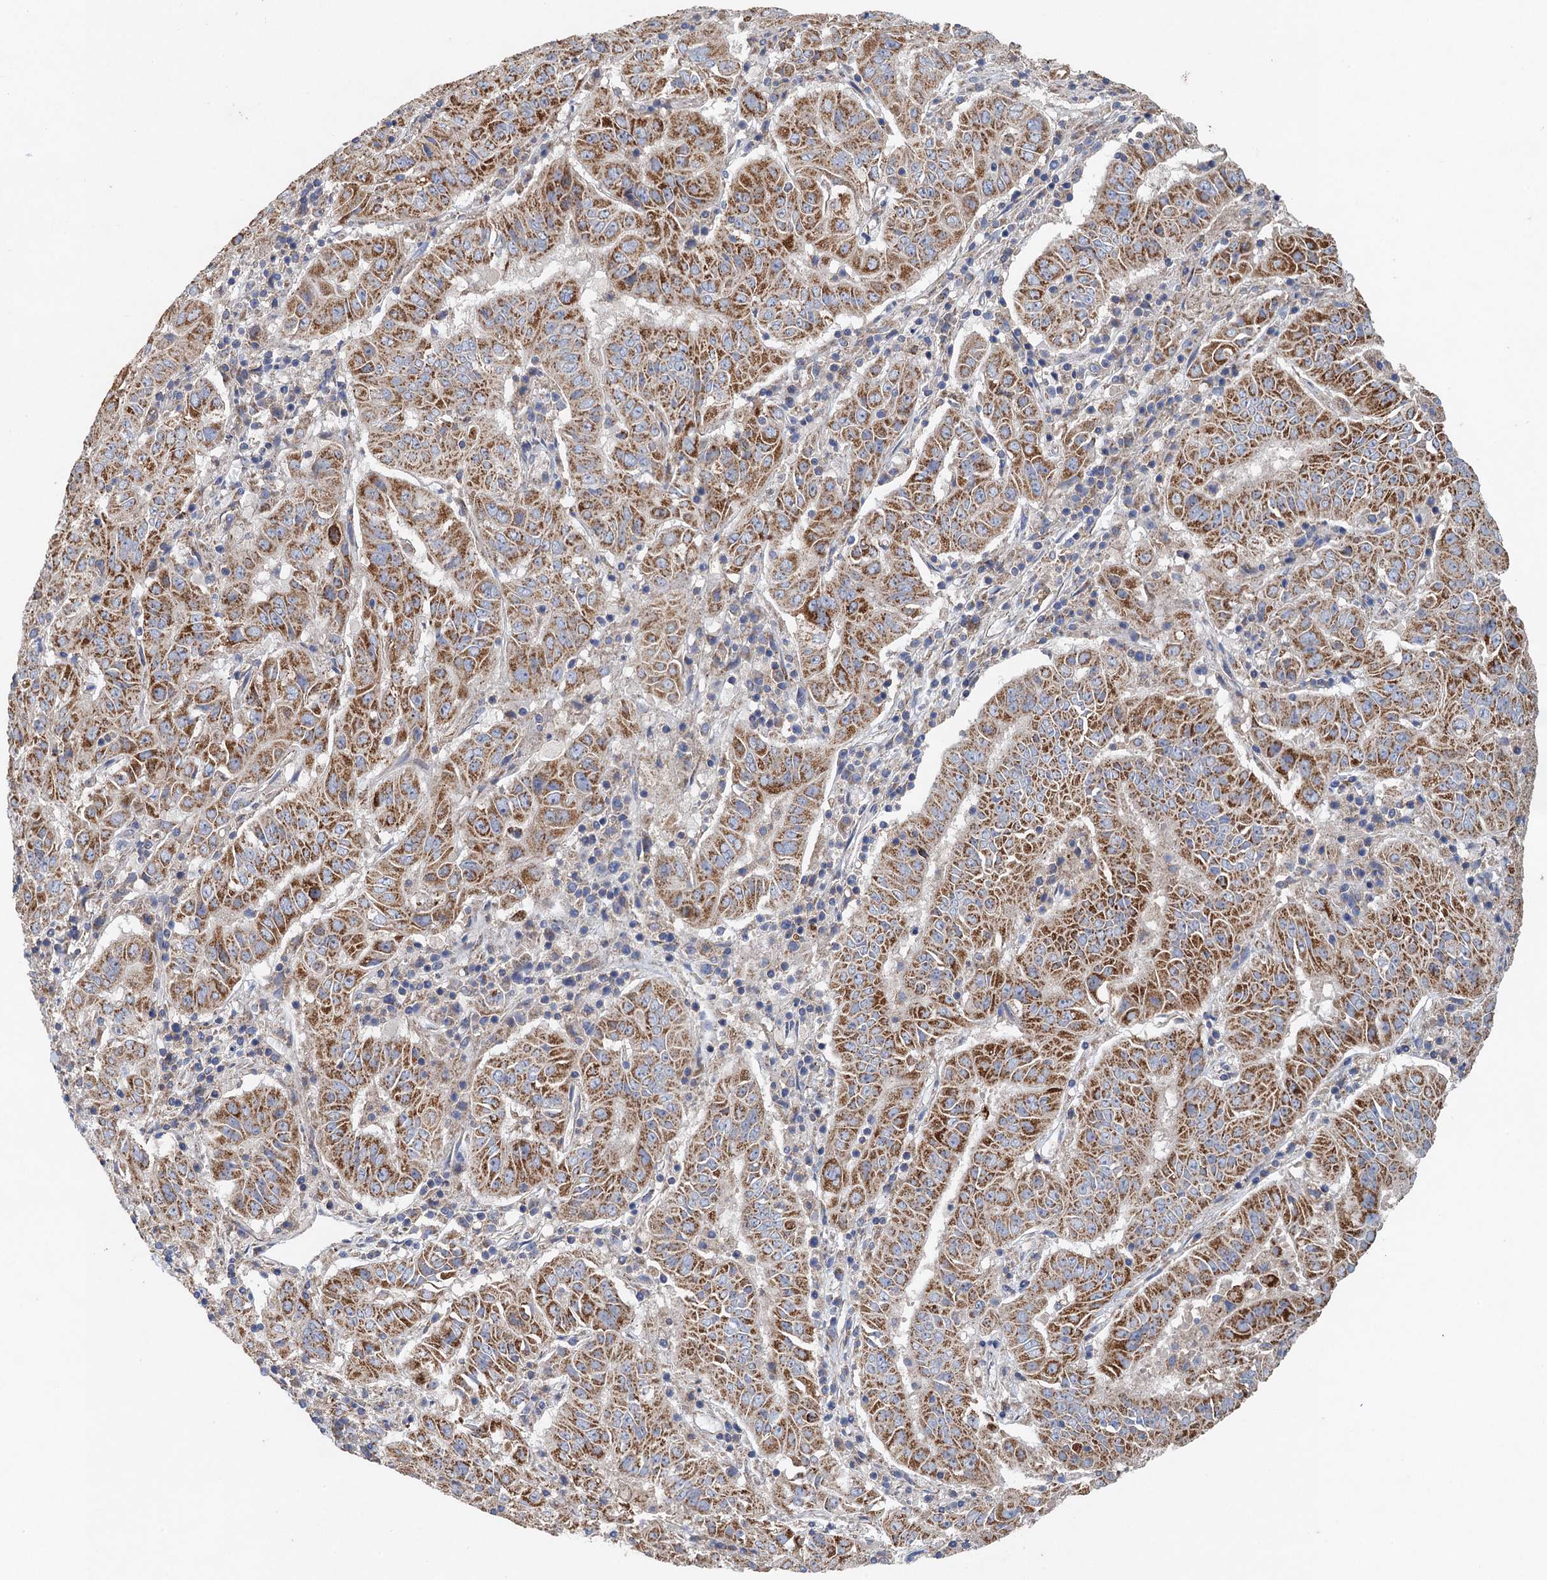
{"staining": {"intensity": "strong", "quantity": ">75%", "location": "cytoplasmic/membranous"}, "tissue": "pancreatic cancer", "cell_type": "Tumor cells", "image_type": "cancer", "snomed": [{"axis": "morphology", "description": "Adenocarcinoma, NOS"}, {"axis": "topography", "description": "Pancreas"}], "caption": "This is an image of IHC staining of pancreatic adenocarcinoma, which shows strong staining in the cytoplasmic/membranous of tumor cells.", "gene": "BCS1L", "patient": {"sex": "male", "age": 63}}